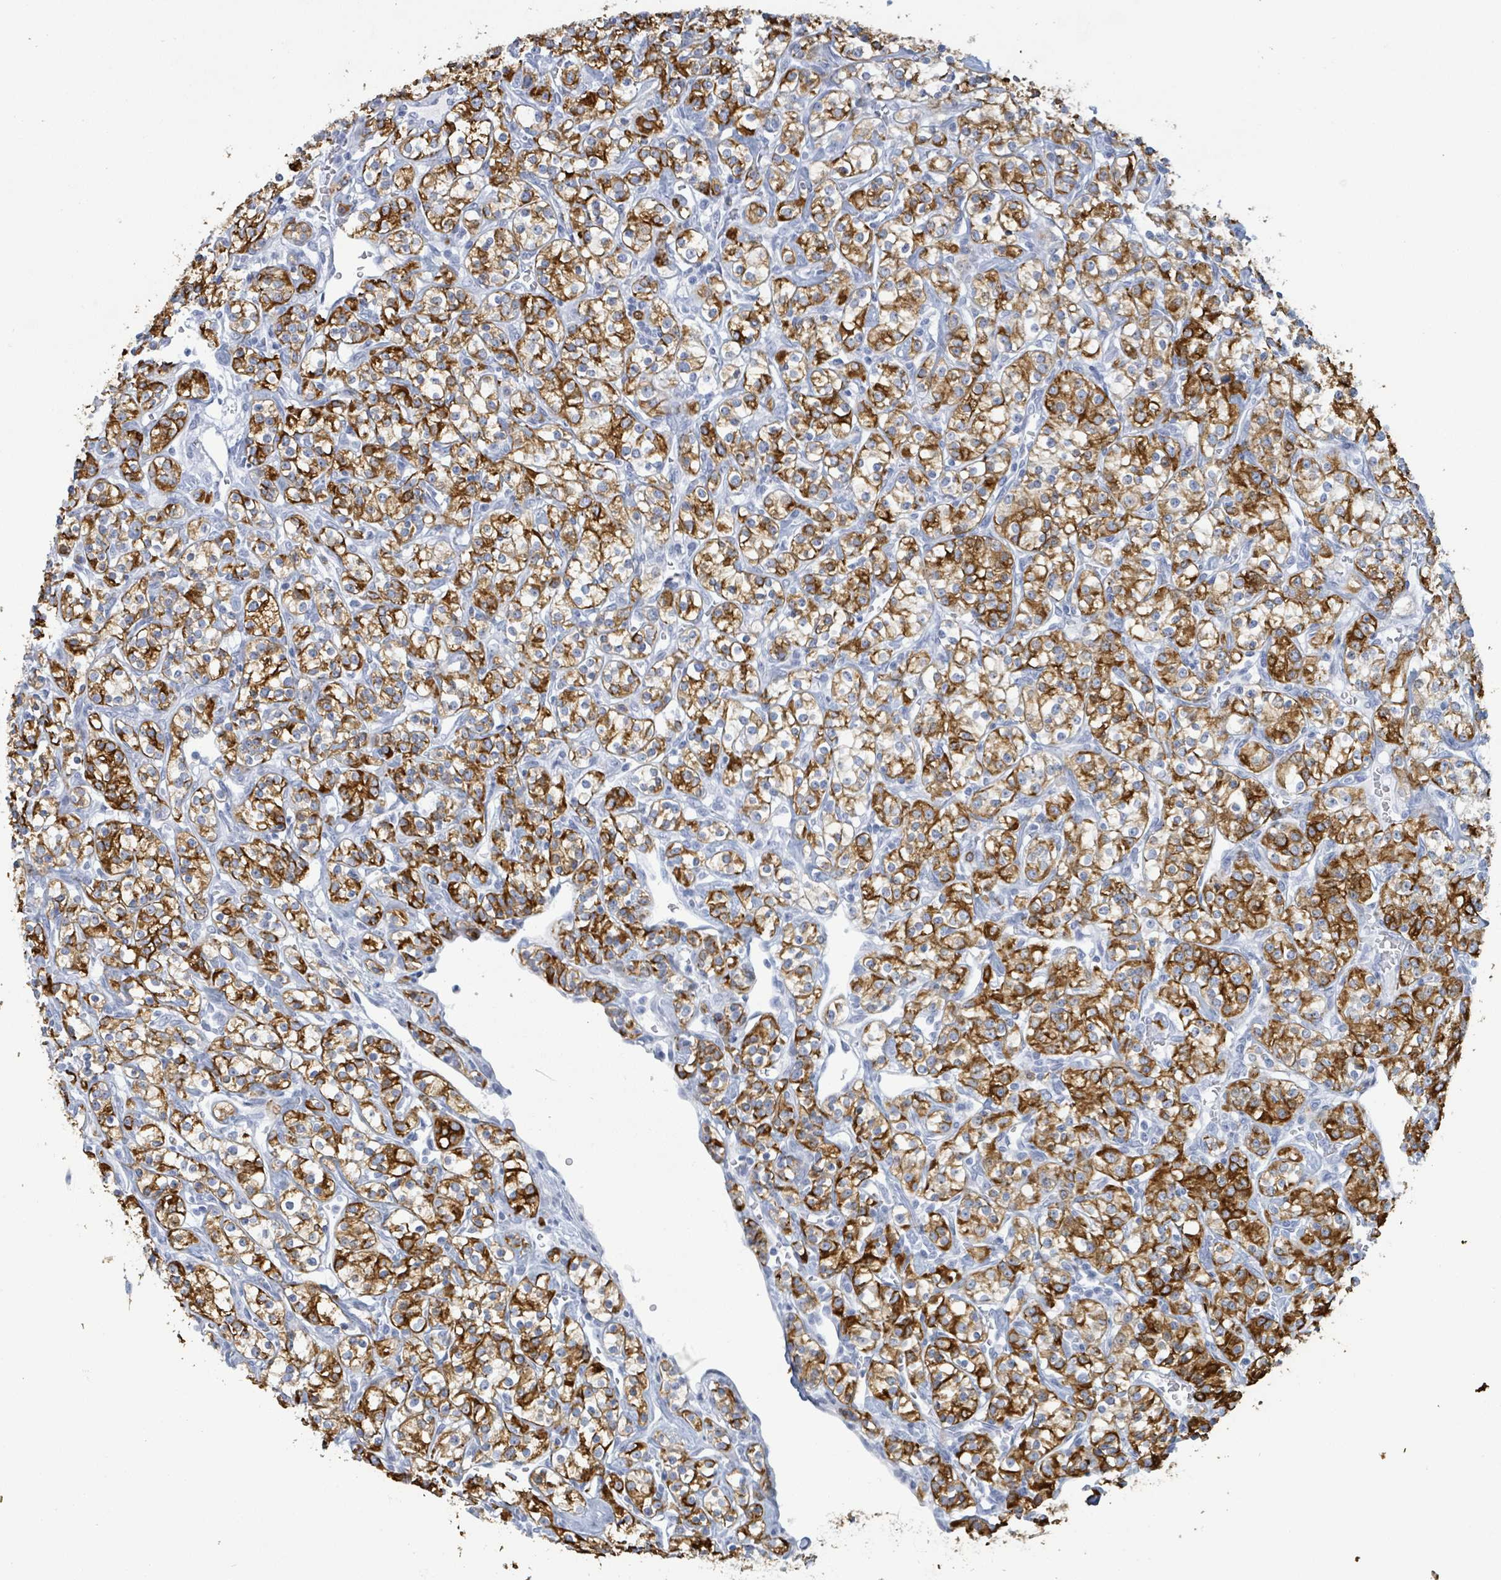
{"staining": {"intensity": "strong", "quantity": ">75%", "location": "cytoplasmic/membranous"}, "tissue": "renal cancer", "cell_type": "Tumor cells", "image_type": "cancer", "snomed": [{"axis": "morphology", "description": "Adenocarcinoma, NOS"}, {"axis": "topography", "description": "Kidney"}], "caption": "Immunohistochemistry (IHC) image of human renal adenocarcinoma stained for a protein (brown), which shows high levels of strong cytoplasmic/membranous positivity in approximately >75% of tumor cells.", "gene": "KRT8", "patient": {"sex": "male", "age": 77}}